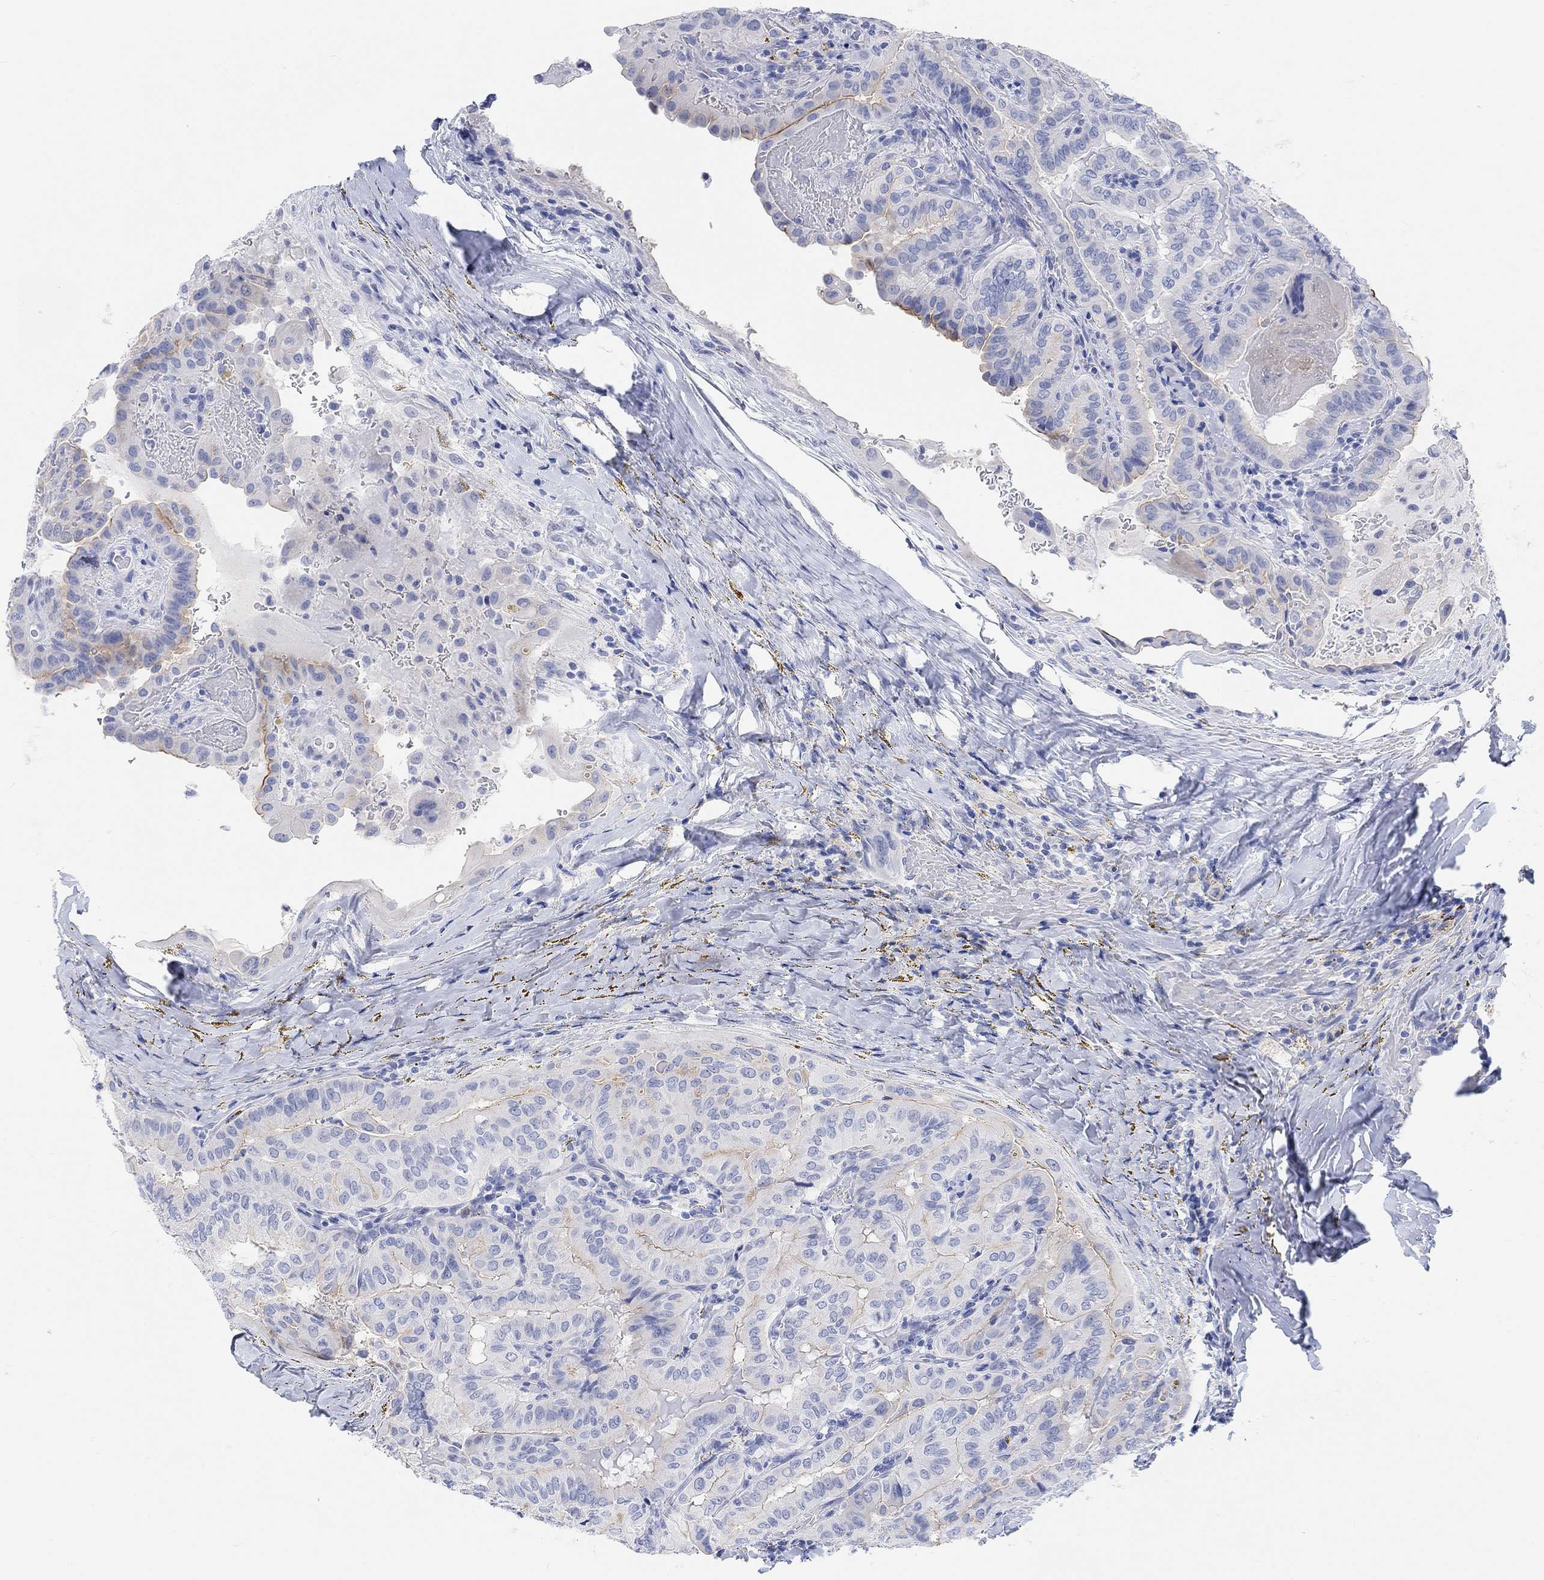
{"staining": {"intensity": "weak", "quantity": "<25%", "location": "cytoplasmic/membranous"}, "tissue": "thyroid cancer", "cell_type": "Tumor cells", "image_type": "cancer", "snomed": [{"axis": "morphology", "description": "Papillary adenocarcinoma, NOS"}, {"axis": "topography", "description": "Thyroid gland"}], "caption": "This is an IHC micrograph of human papillary adenocarcinoma (thyroid). There is no positivity in tumor cells.", "gene": "XIRP2", "patient": {"sex": "female", "age": 68}}